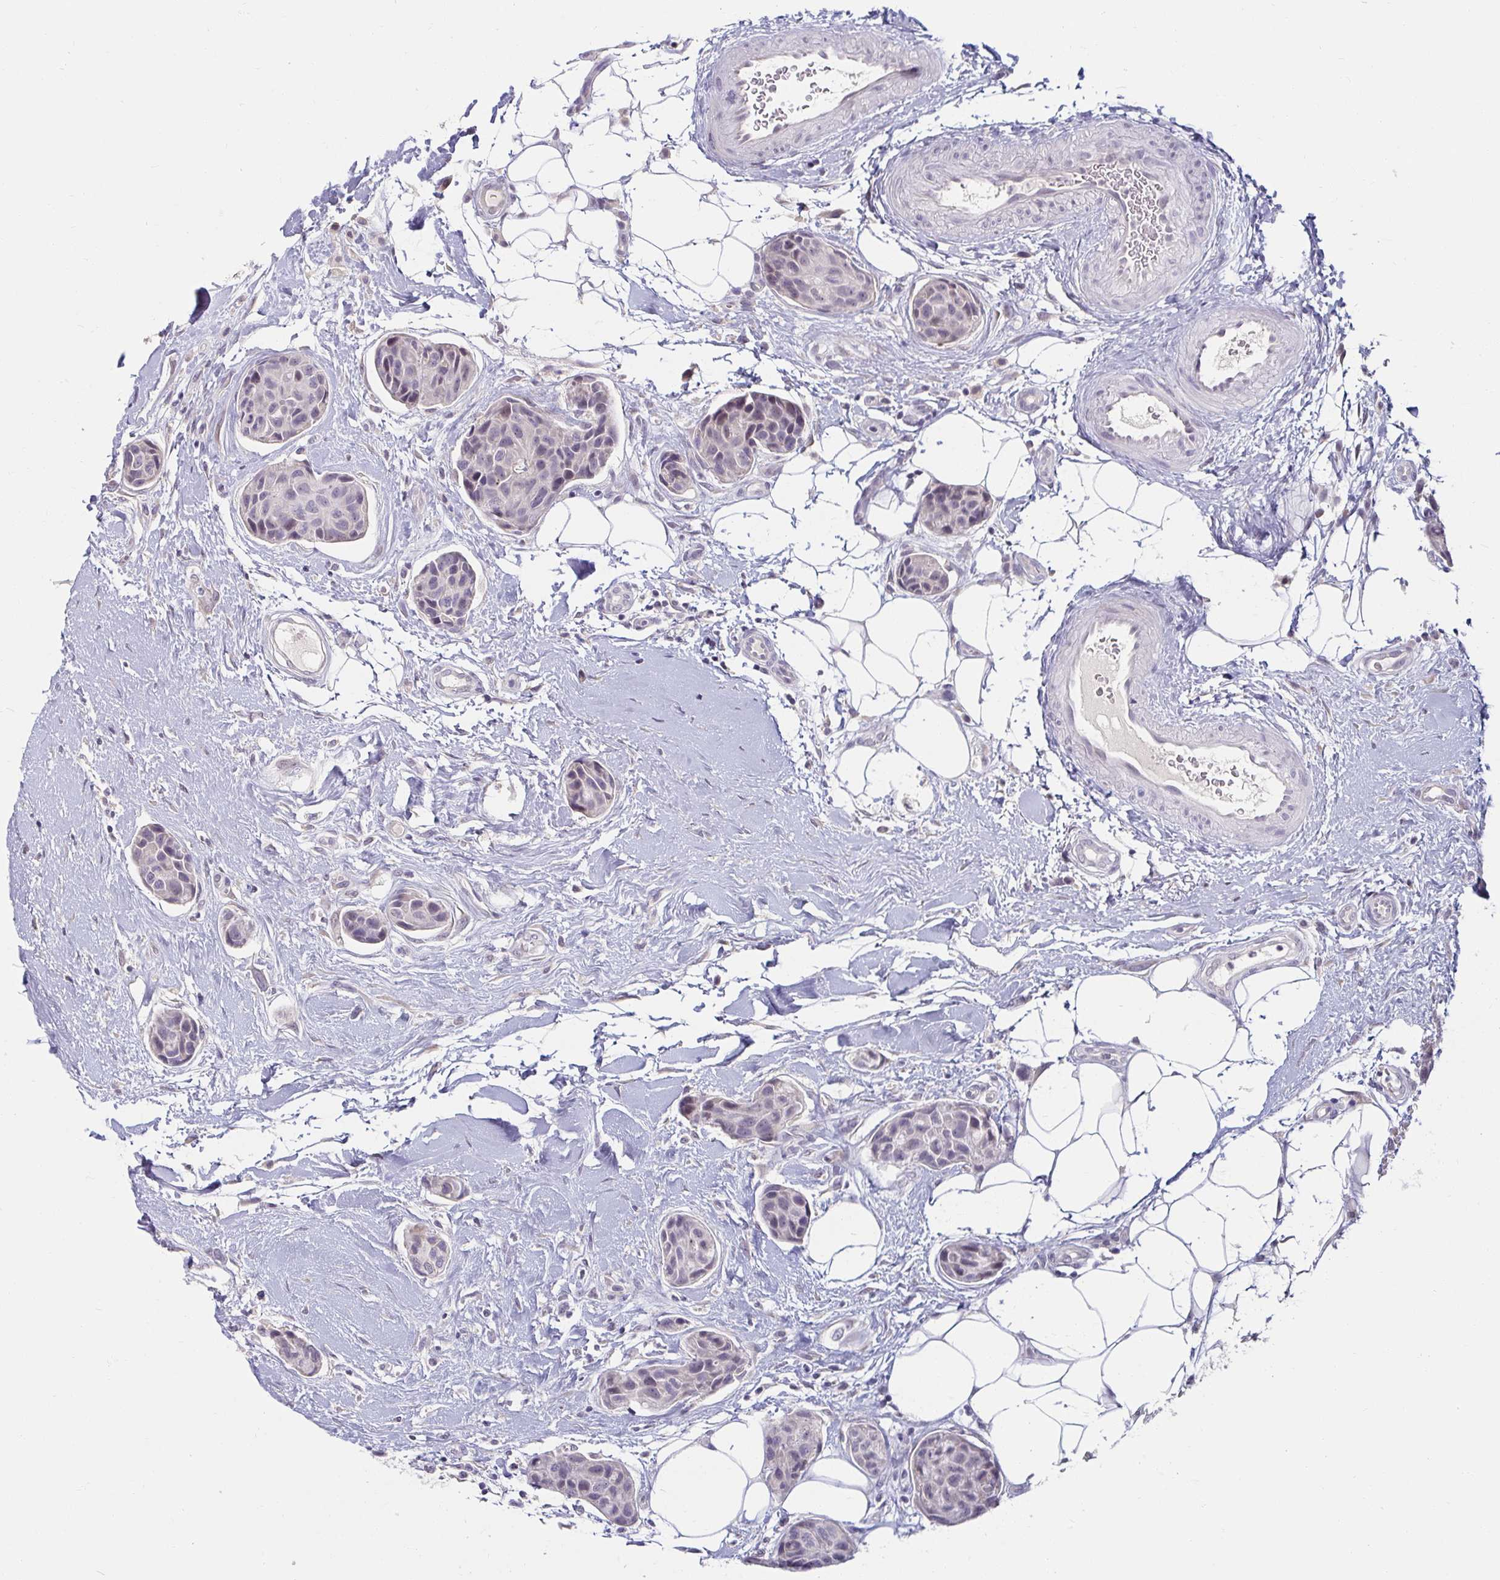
{"staining": {"intensity": "negative", "quantity": "none", "location": "none"}, "tissue": "breast cancer", "cell_type": "Tumor cells", "image_type": "cancer", "snomed": [{"axis": "morphology", "description": "Duct carcinoma"}, {"axis": "topography", "description": "Breast"}, {"axis": "topography", "description": "Lymph node"}], "caption": "Immunohistochemistry photomicrograph of human breast cancer (infiltrating ductal carcinoma) stained for a protein (brown), which reveals no staining in tumor cells.", "gene": "DDN", "patient": {"sex": "female", "age": 80}}